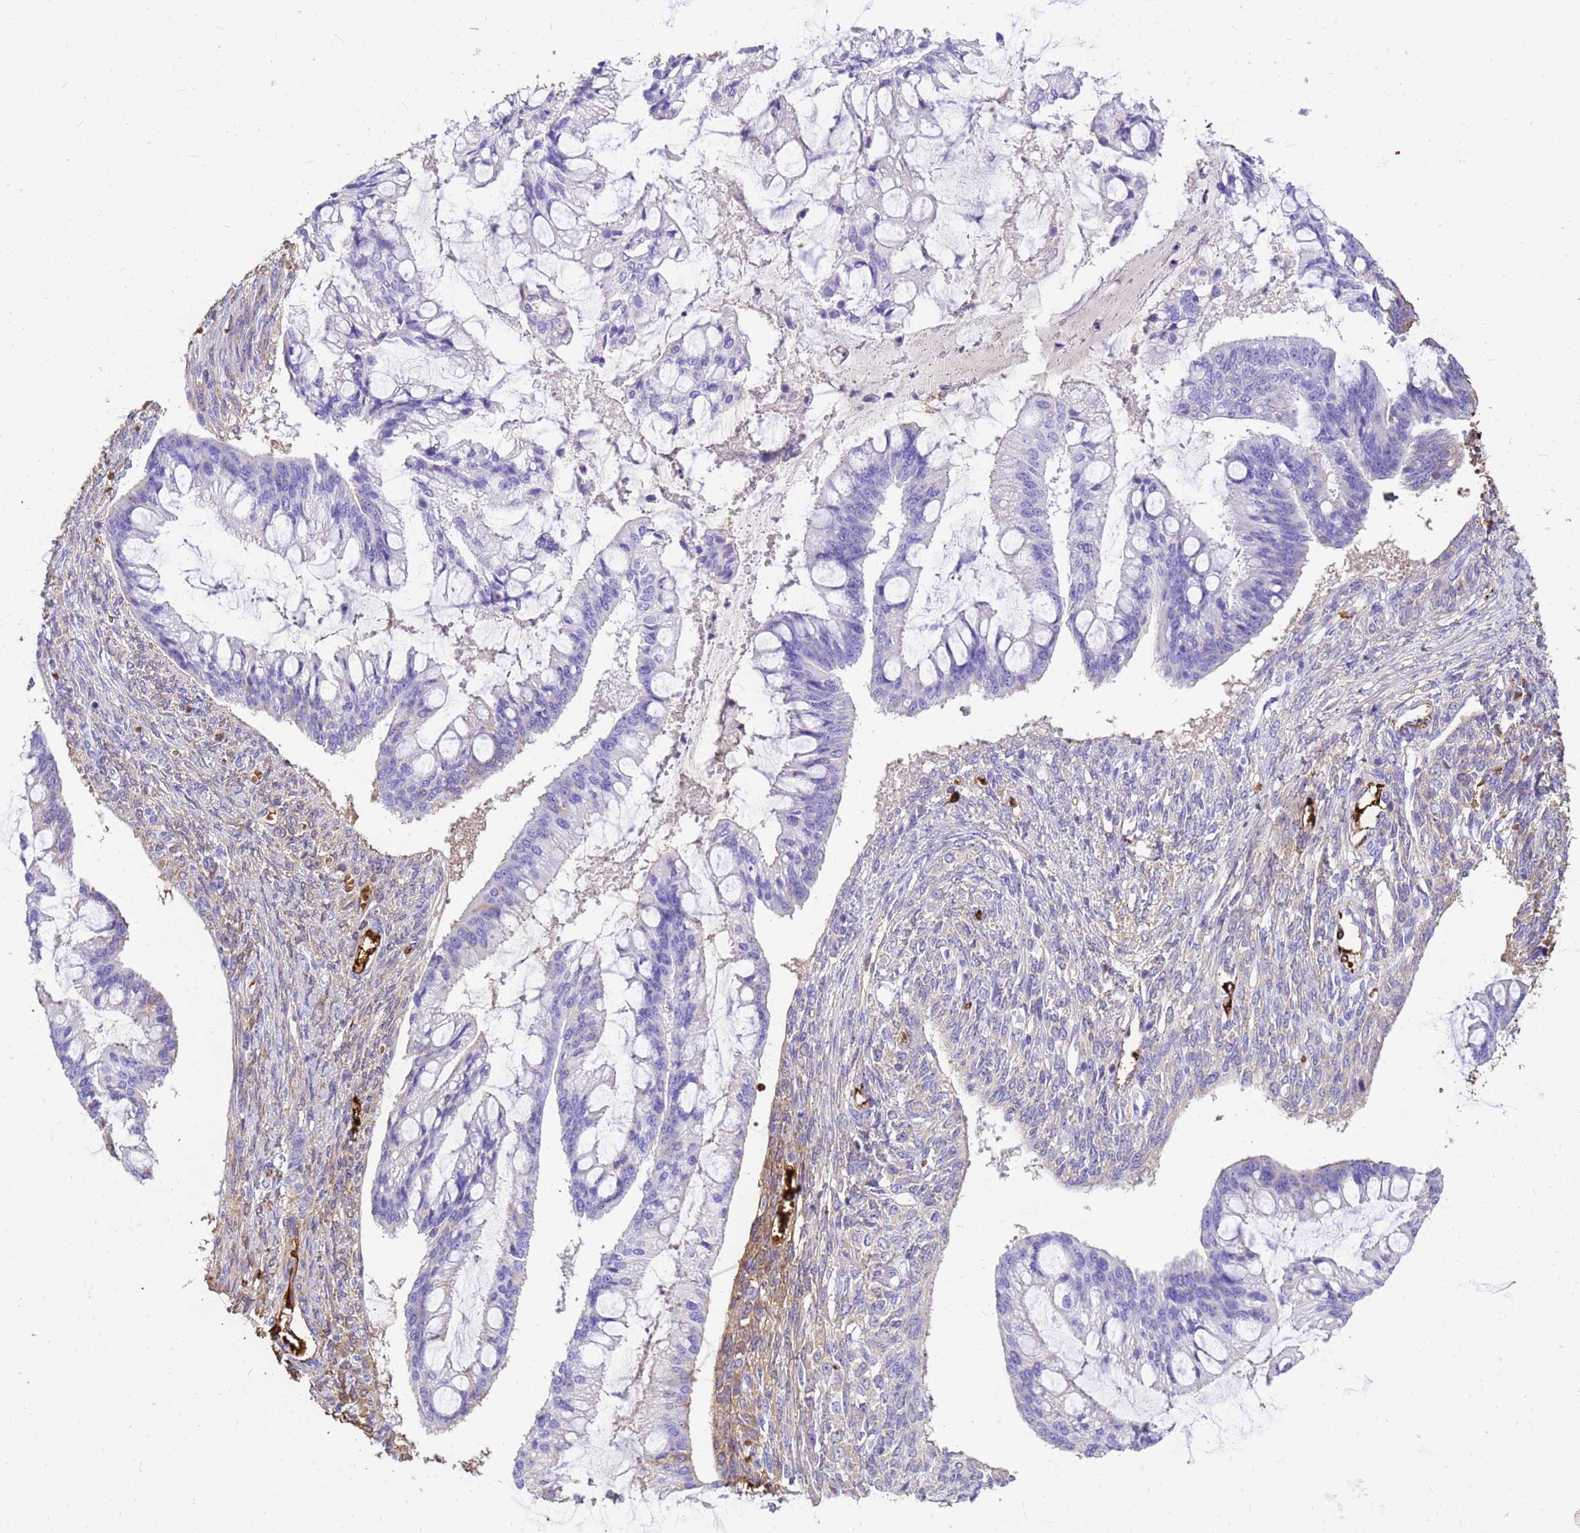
{"staining": {"intensity": "weak", "quantity": "<25%", "location": "cytoplasmic/membranous"}, "tissue": "ovarian cancer", "cell_type": "Tumor cells", "image_type": "cancer", "snomed": [{"axis": "morphology", "description": "Cystadenocarcinoma, mucinous, NOS"}, {"axis": "topography", "description": "Ovary"}], "caption": "The micrograph exhibits no significant expression in tumor cells of ovarian cancer.", "gene": "HBA2", "patient": {"sex": "female", "age": 73}}